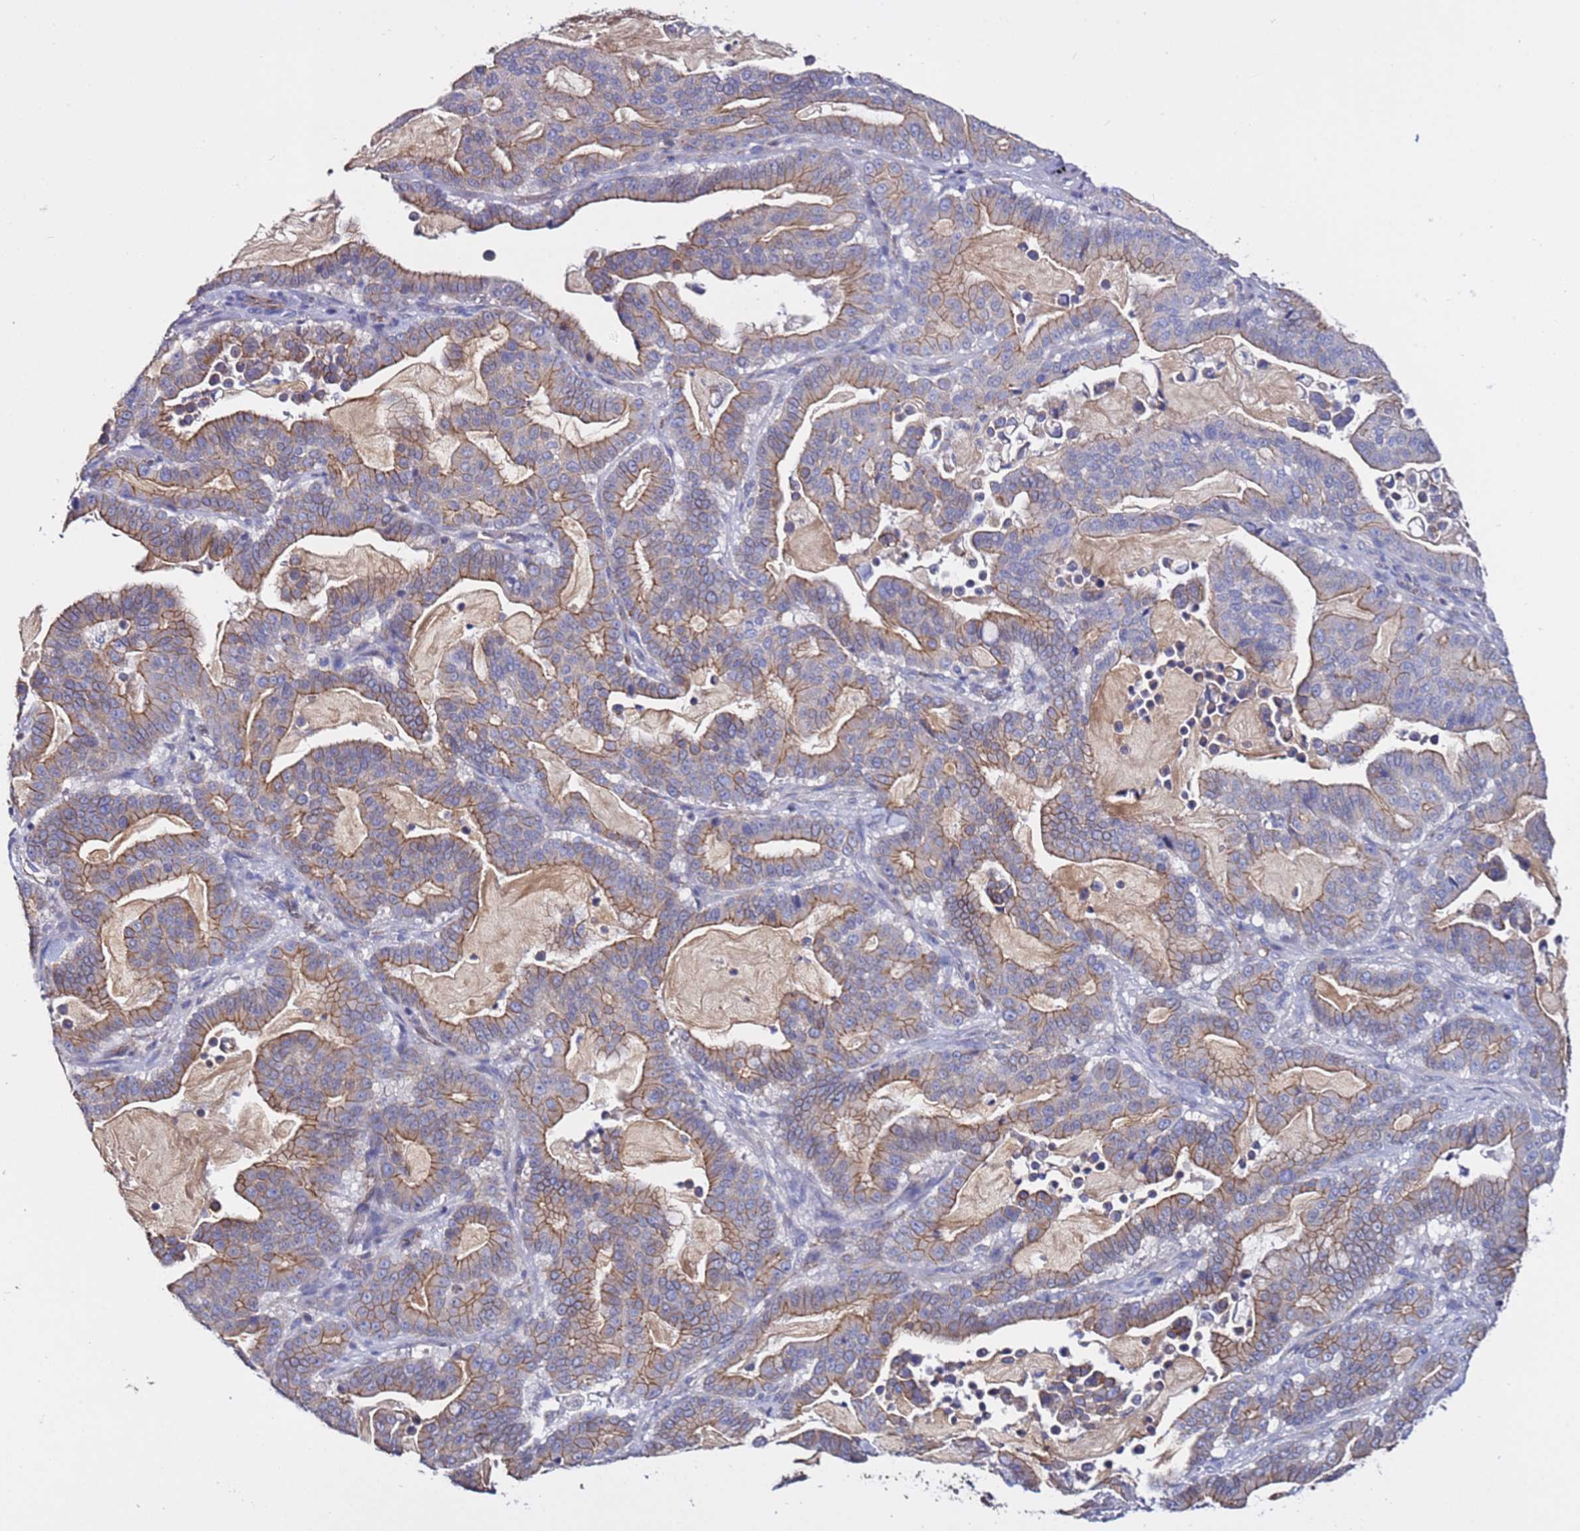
{"staining": {"intensity": "moderate", "quantity": "25%-75%", "location": "cytoplasmic/membranous"}, "tissue": "pancreatic cancer", "cell_type": "Tumor cells", "image_type": "cancer", "snomed": [{"axis": "morphology", "description": "Adenocarcinoma, NOS"}, {"axis": "topography", "description": "Pancreas"}], "caption": "Immunohistochemistry histopathology image of neoplastic tissue: adenocarcinoma (pancreatic) stained using immunohistochemistry shows medium levels of moderate protein expression localized specifically in the cytoplasmic/membranous of tumor cells, appearing as a cytoplasmic/membranous brown color.", "gene": "TENM3", "patient": {"sex": "male", "age": 63}}